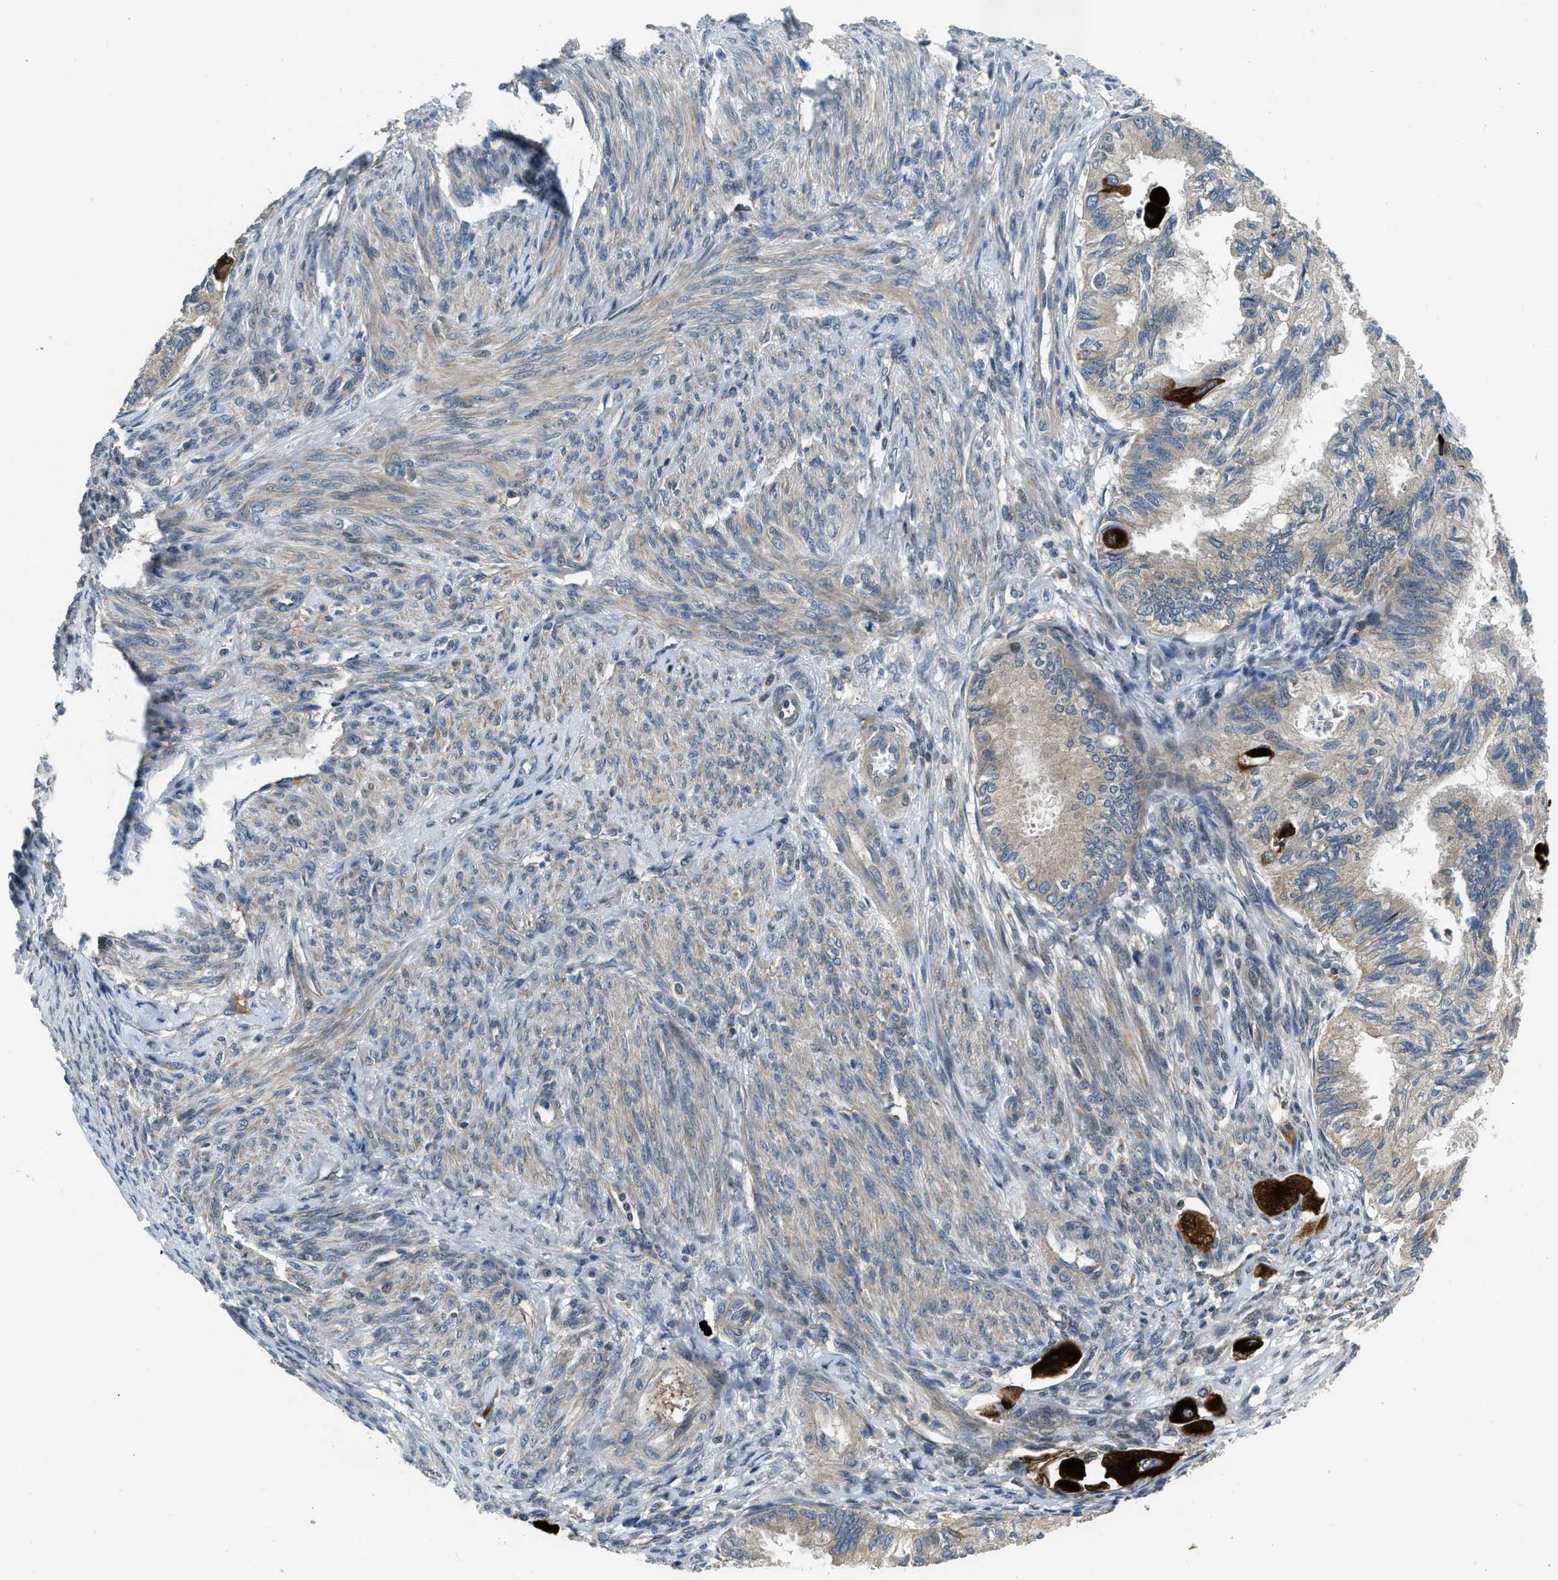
{"staining": {"intensity": "weak", "quantity": ">75%", "location": "cytoplasmic/membranous"}, "tissue": "cervical cancer", "cell_type": "Tumor cells", "image_type": "cancer", "snomed": [{"axis": "morphology", "description": "Normal tissue, NOS"}, {"axis": "morphology", "description": "Adenocarcinoma, NOS"}, {"axis": "topography", "description": "Cervix"}, {"axis": "topography", "description": "Endometrium"}], "caption": "An image showing weak cytoplasmic/membranous expression in about >75% of tumor cells in cervical cancer (adenocarcinoma), as visualized by brown immunohistochemical staining.", "gene": "IL3RA", "patient": {"sex": "female", "age": 86}}